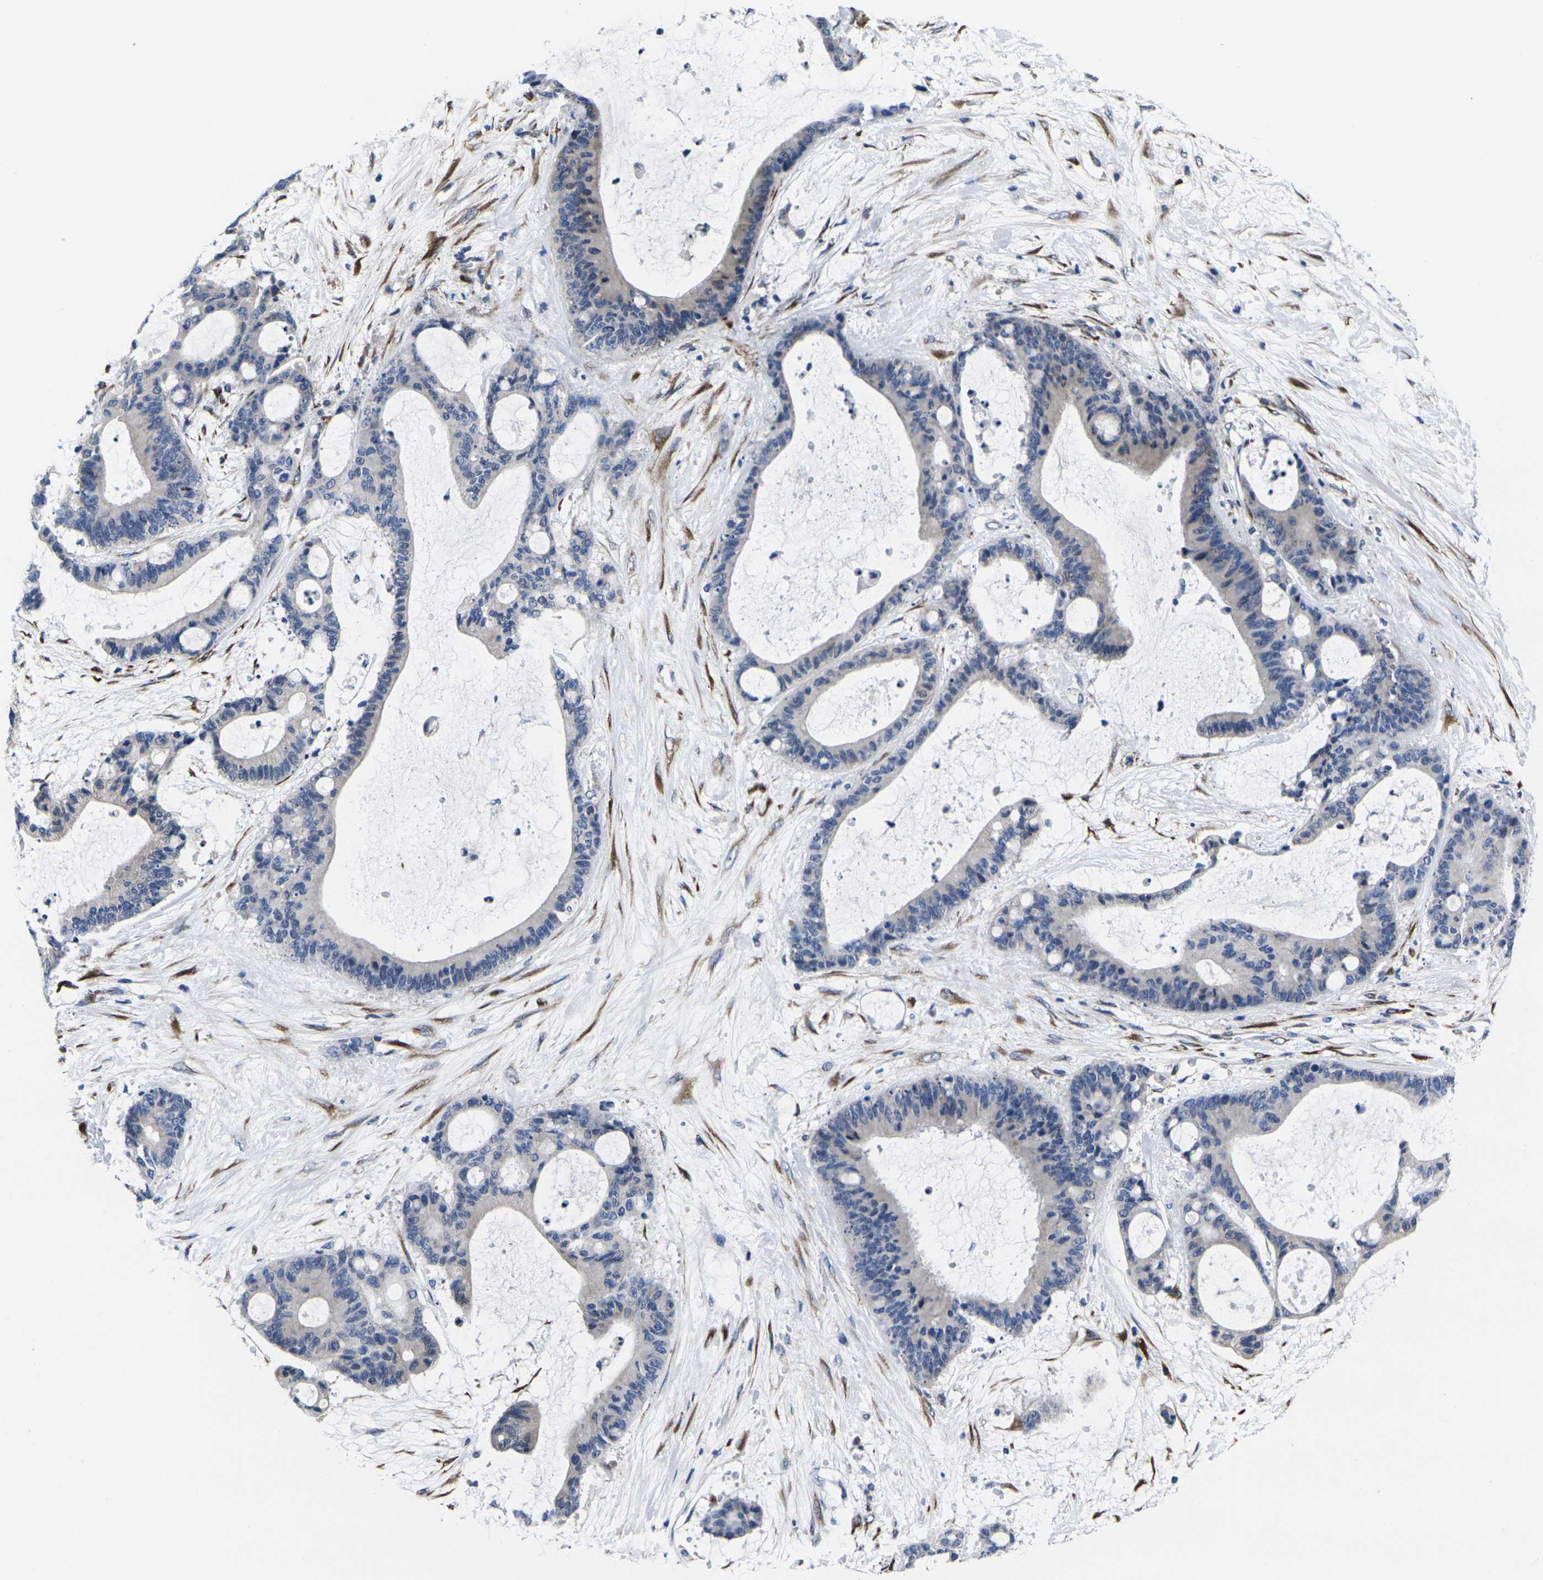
{"staining": {"intensity": "negative", "quantity": "none", "location": "none"}, "tissue": "liver cancer", "cell_type": "Tumor cells", "image_type": "cancer", "snomed": [{"axis": "morphology", "description": "Cholangiocarcinoma"}, {"axis": "topography", "description": "Liver"}], "caption": "High power microscopy histopathology image of an IHC histopathology image of liver cancer, revealing no significant positivity in tumor cells. (DAB (3,3'-diaminobenzidine) IHC with hematoxylin counter stain).", "gene": "CYP2C8", "patient": {"sex": "female", "age": 73}}